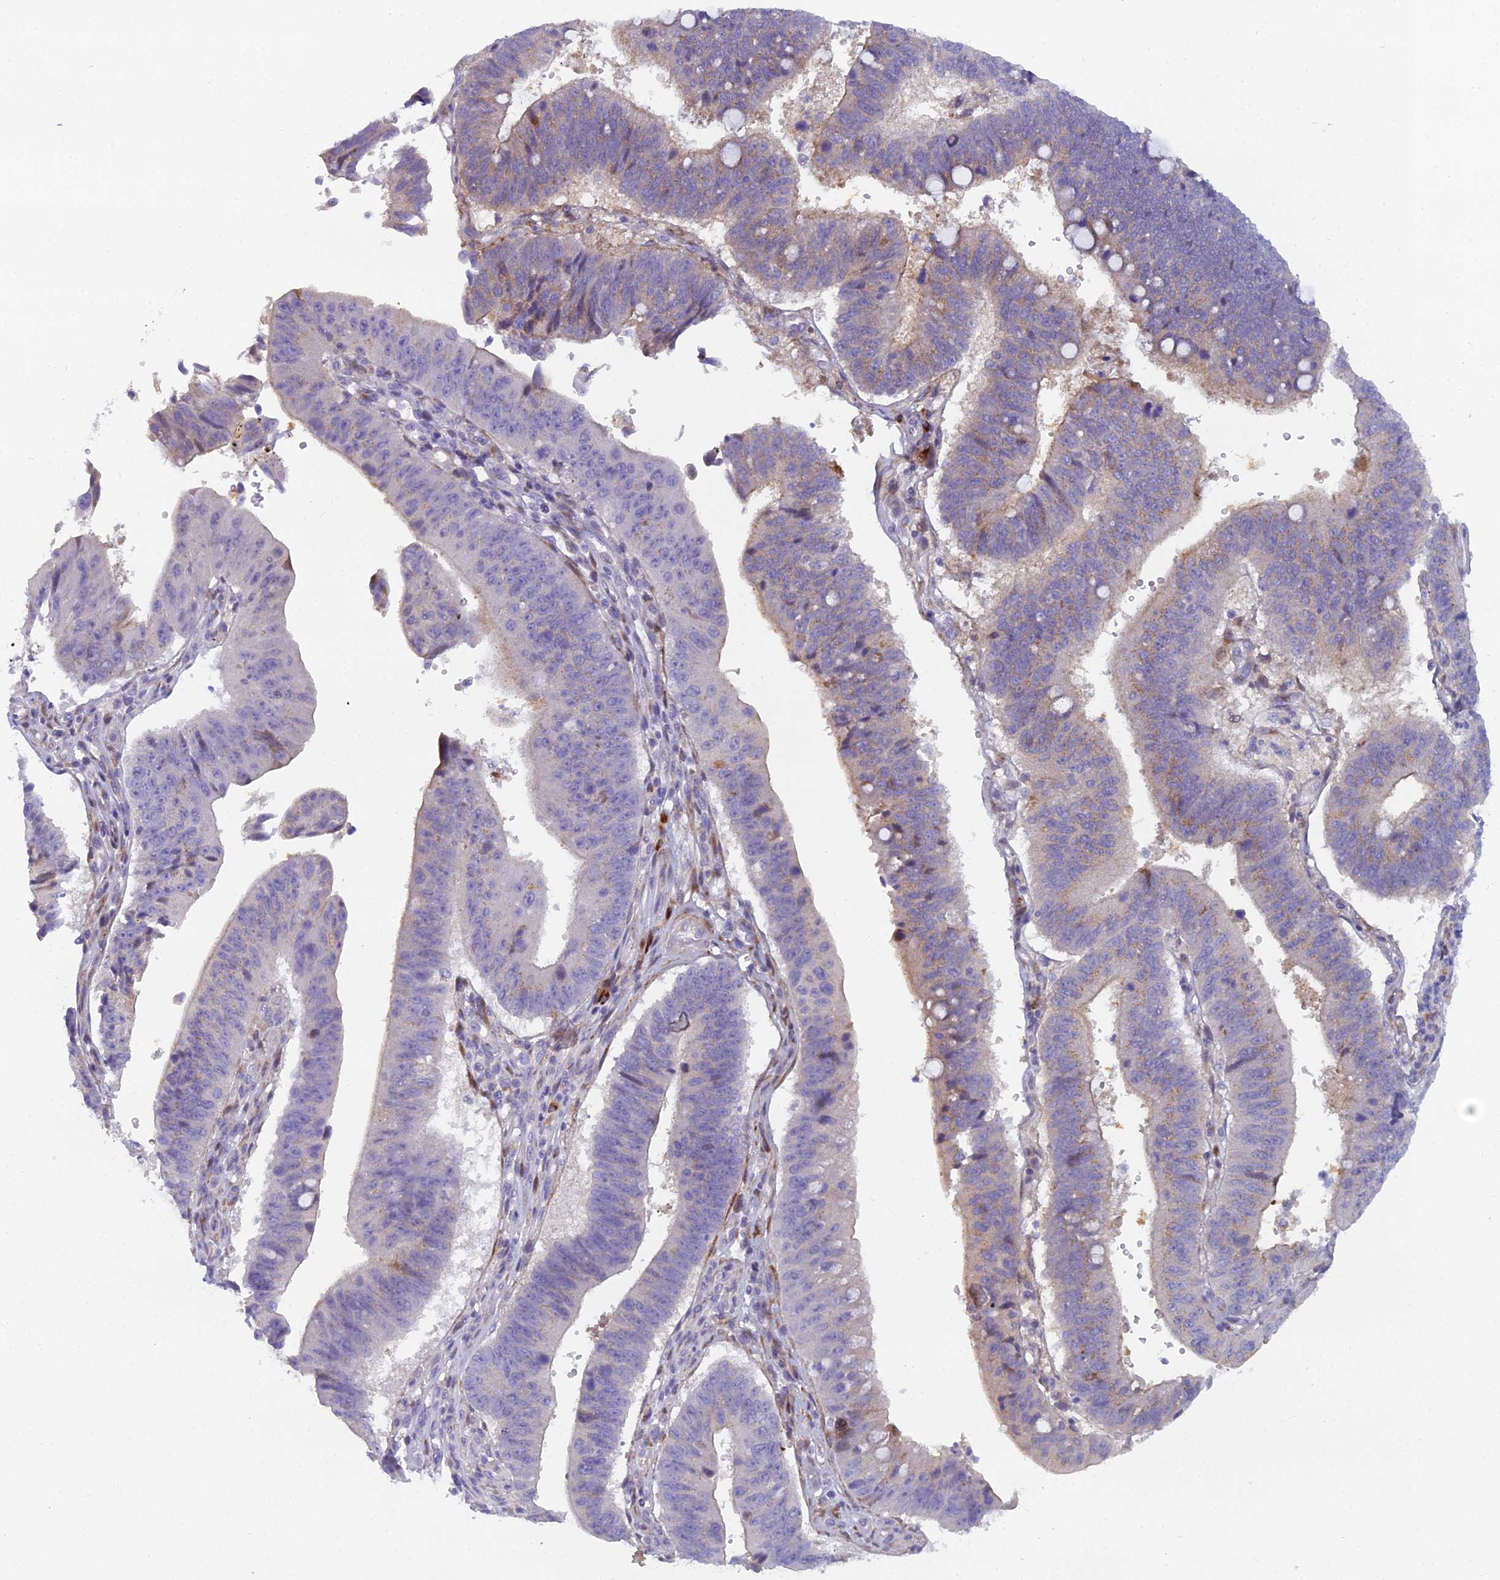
{"staining": {"intensity": "negative", "quantity": "none", "location": "none"}, "tissue": "stomach cancer", "cell_type": "Tumor cells", "image_type": "cancer", "snomed": [{"axis": "morphology", "description": "Adenocarcinoma, NOS"}, {"axis": "topography", "description": "Stomach"}], "caption": "A micrograph of human adenocarcinoma (stomach) is negative for staining in tumor cells.", "gene": "B9D2", "patient": {"sex": "male", "age": 59}}